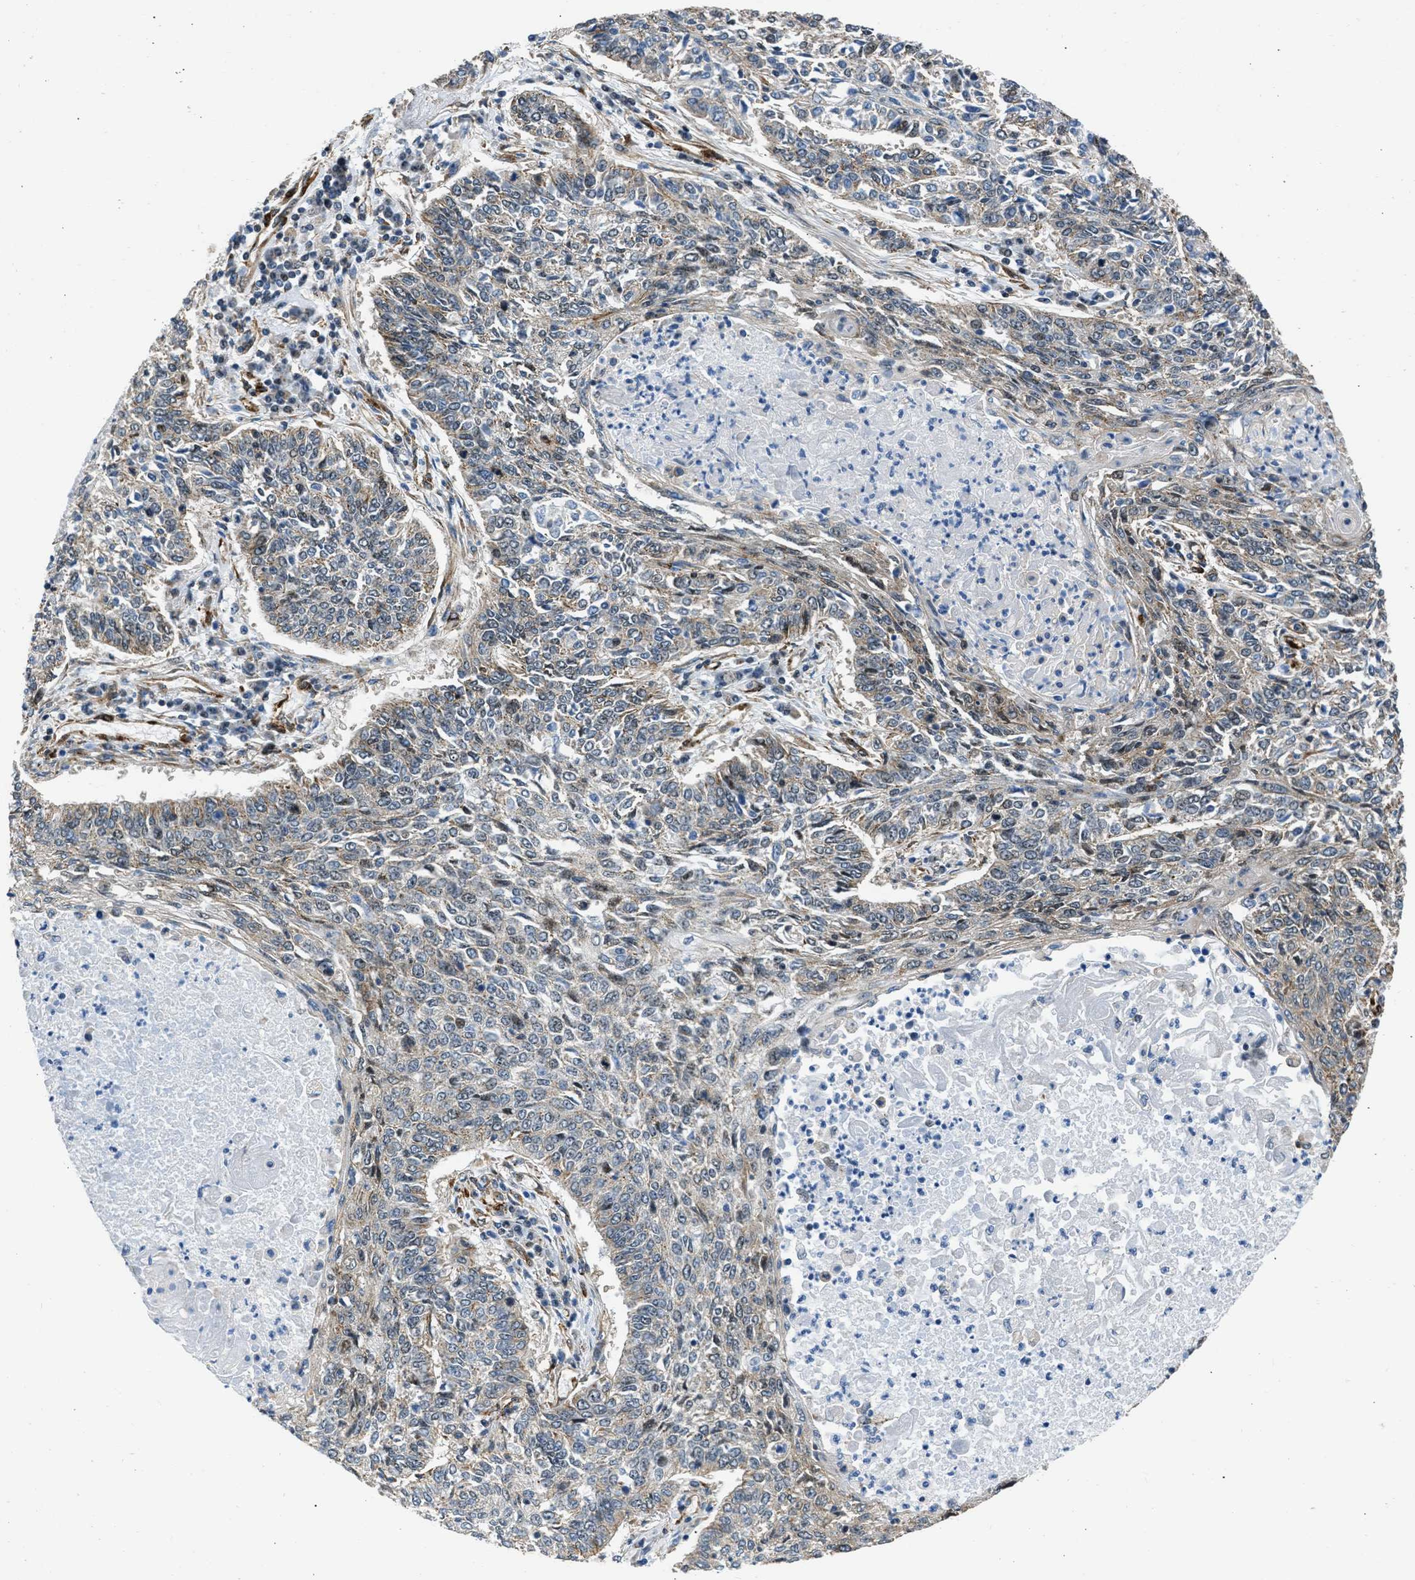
{"staining": {"intensity": "moderate", "quantity": "<25%", "location": "cytoplasmic/membranous"}, "tissue": "lung cancer", "cell_type": "Tumor cells", "image_type": "cancer", "snomed": [{"axis": "morphology", "description": "Normal tissue, NOS"}, {"axis": "morphology", "description": "Squamous cell carcinoma, NOS"}, {"axis": "topography", "description": "Cartilage tissue"}, {"axis": "topography", "description": "Bronchus"}, {"axis": "topography", "description": "Lung"}], "caption": "Moderate cytoplasmic/membranous protein positivity is identified in about <25% of tumor cells in squamous cell carcinoma (lung).", "gene": "SEPTIN2", "patient": {"sex": "female", "age": 49}}